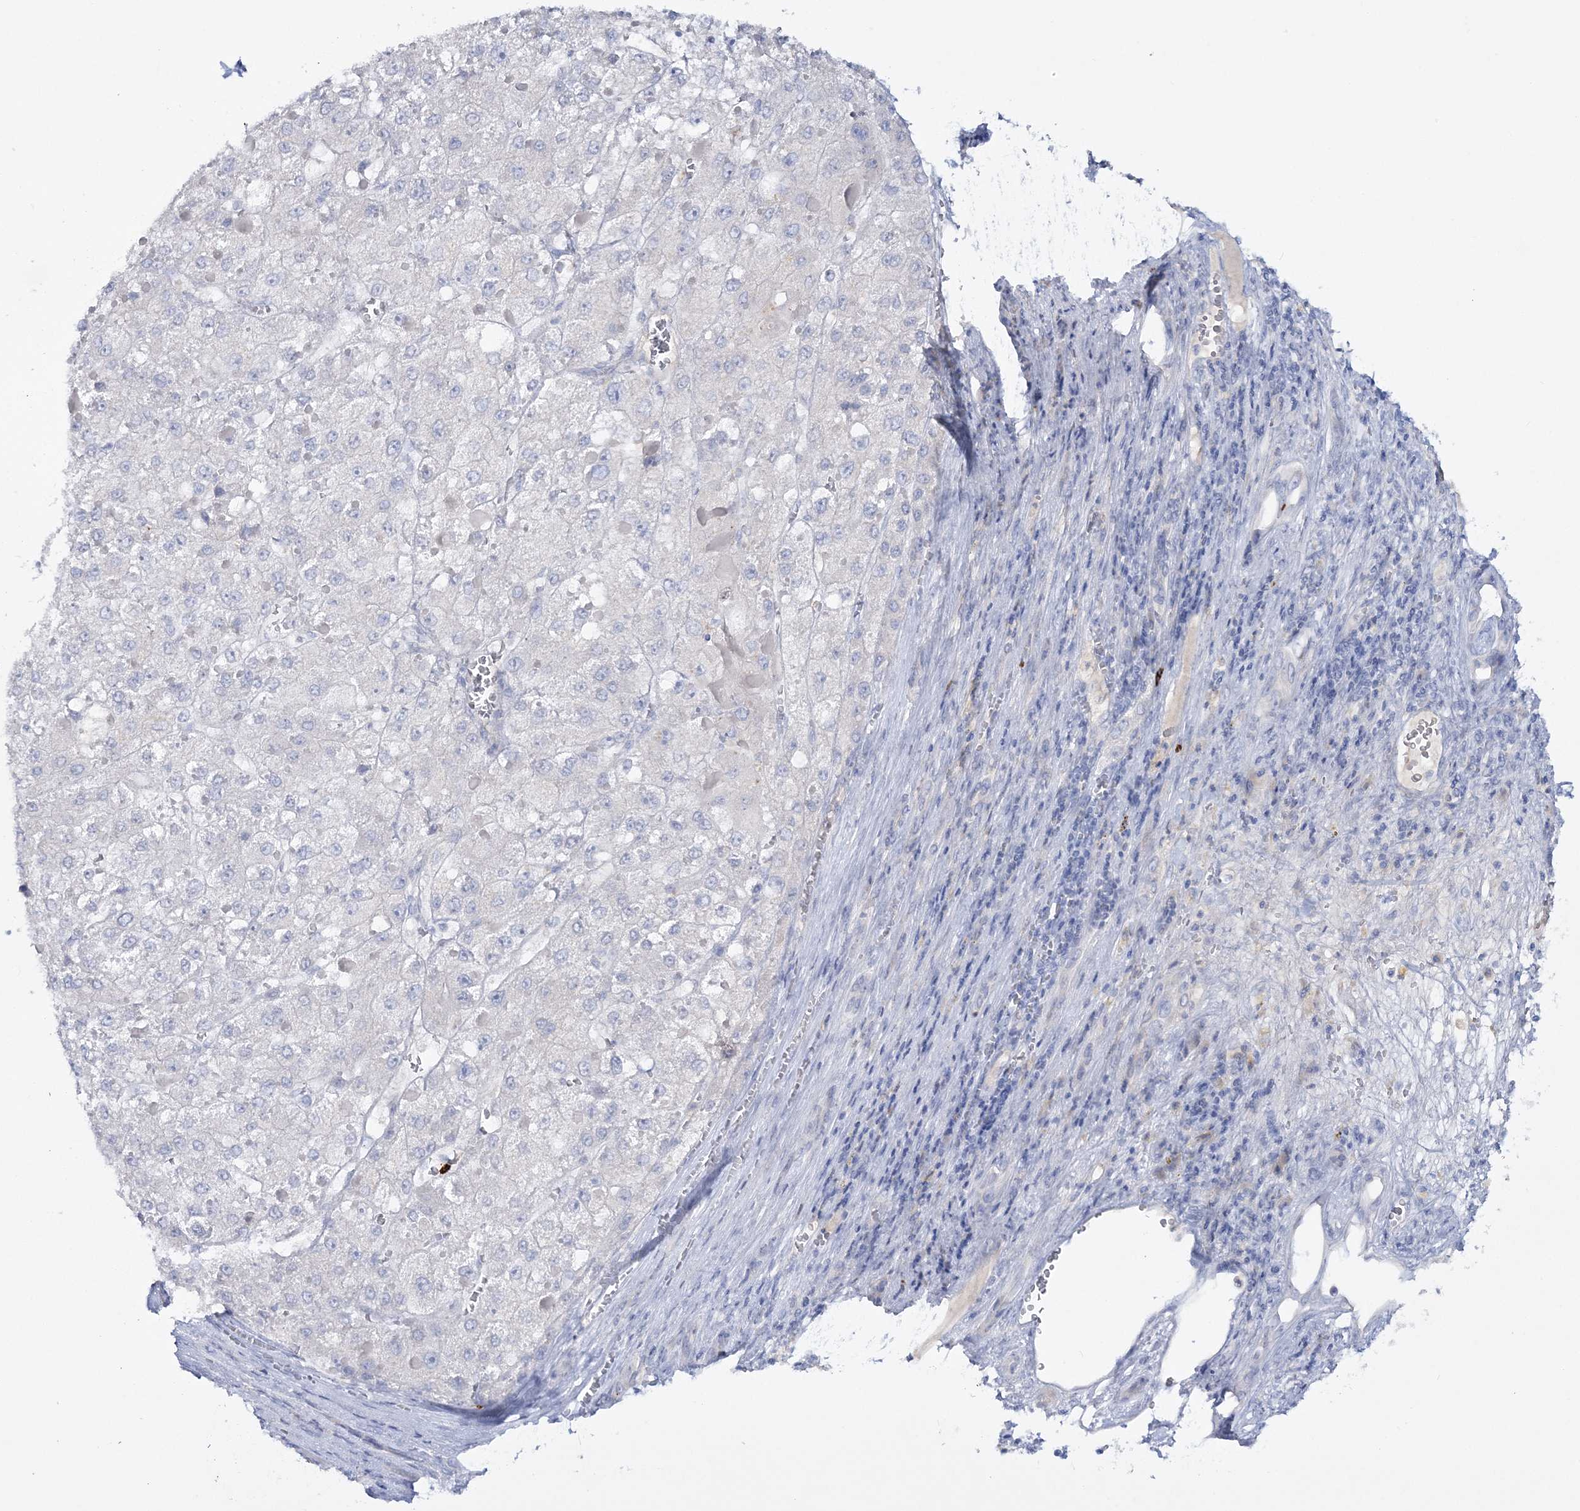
{"staining": {"intensity": "negative", "quantity": "none", "location": "none"}, "tissue": "liver cancer", "cell_type": "Tumor cells", "image_type": "cancer", "snomed": [{"axis": "morphology", "description": "Carcinoma, Hepatocellular, NOS"}, {"axis": "topography", "description": "Liver"}], "caption": "Liver hepatocellular carcinoma was stained to show a protein in brown. There is no significant positivity in tumor cells.", "gene": "WDSUB1", "patient": {"sex": "female", "age": 73}}